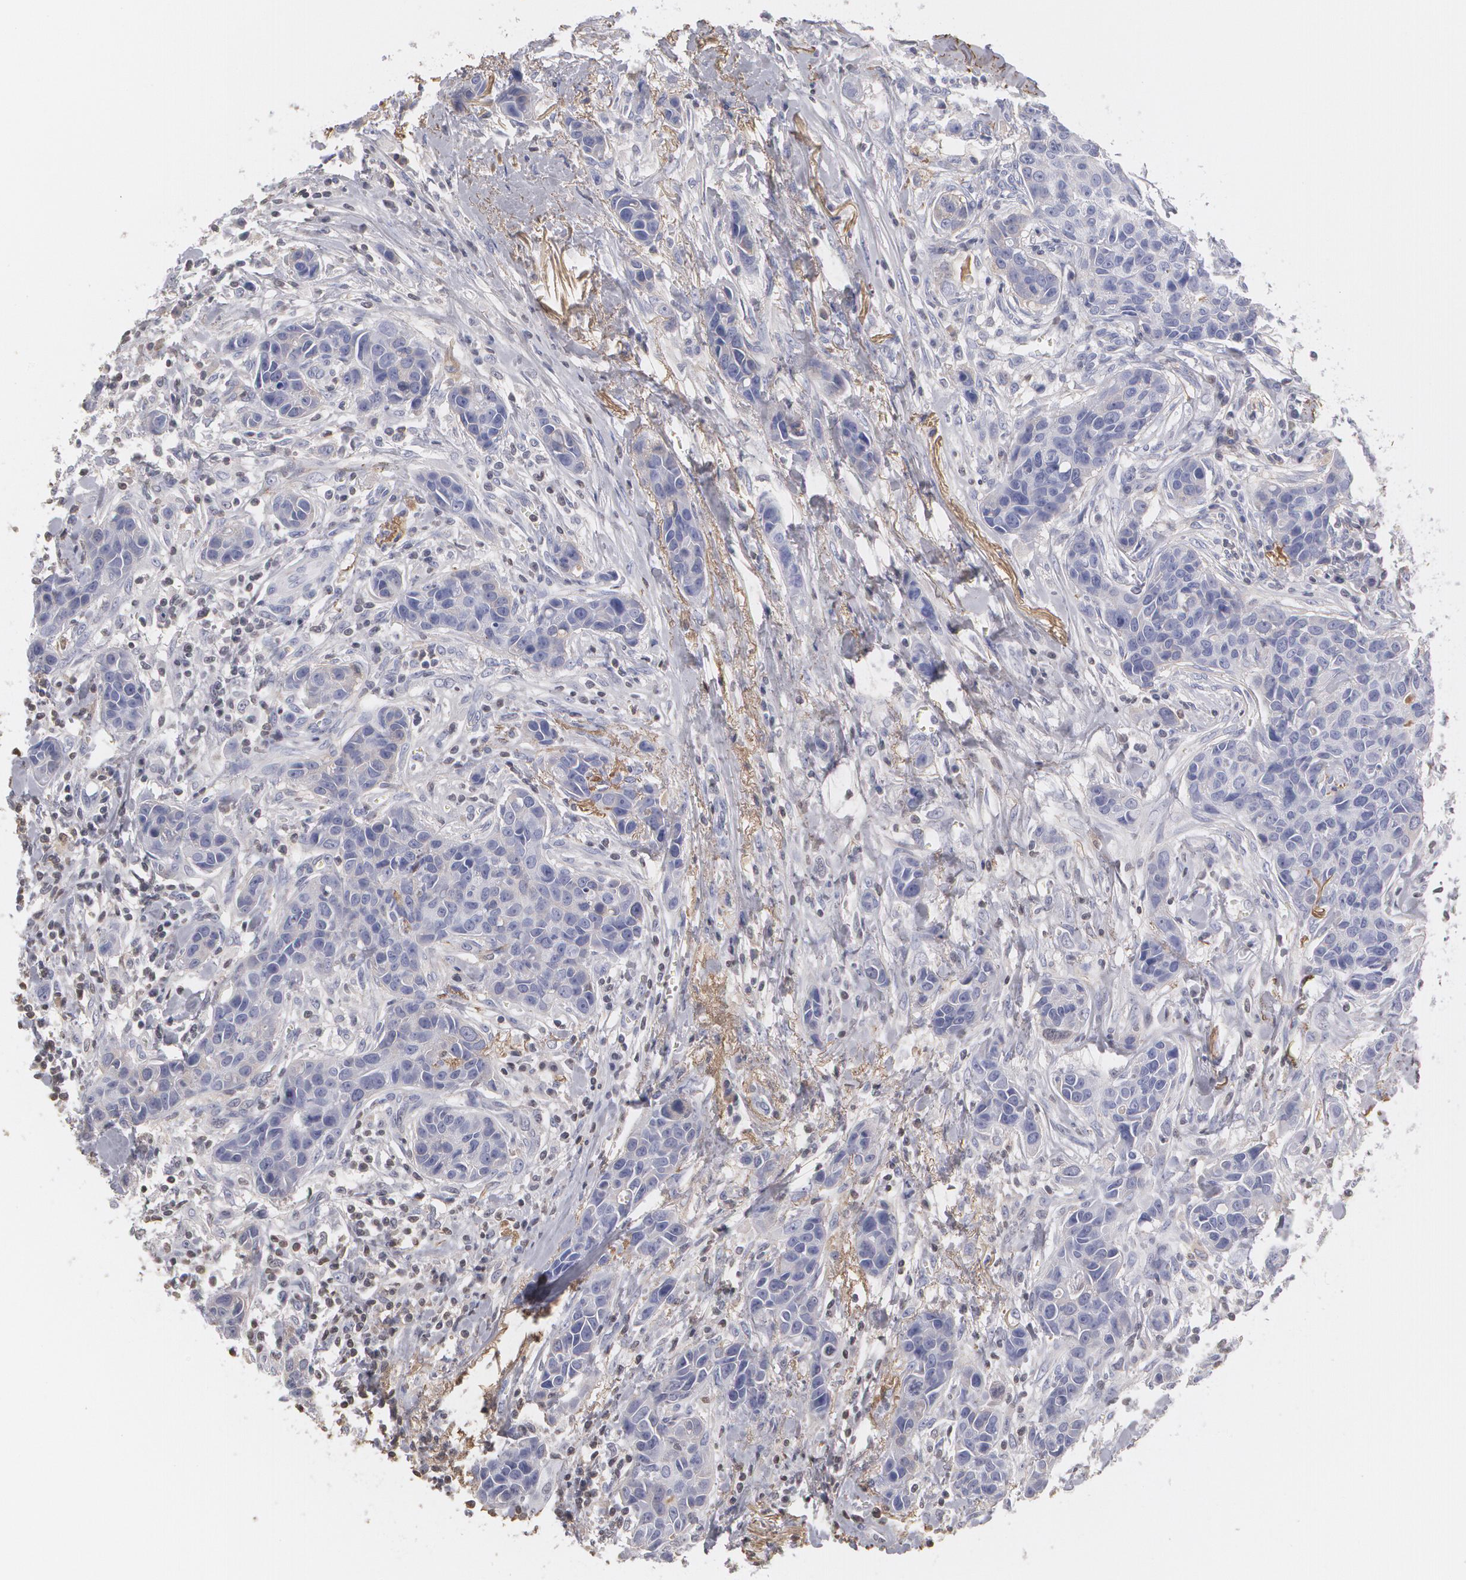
{"staining": {"intensity": "negative", "quantity": "none", "location": "none"}, "tissue": "breast cancer", "cell_type": "Tumor cells", "image_type": "cancer", "snomed": [{"axis": "morphology", "description": "Duct carcinoma"}, {"axis": "topography", "description": "Breast"}], "caption": "This is an IHC histopathology image of infiltrating ductal carcinoma (breast). There is no positivity in tumor cells.", "gene": "SERPINA1", "patient": {"sex": "female", "age": 91}}